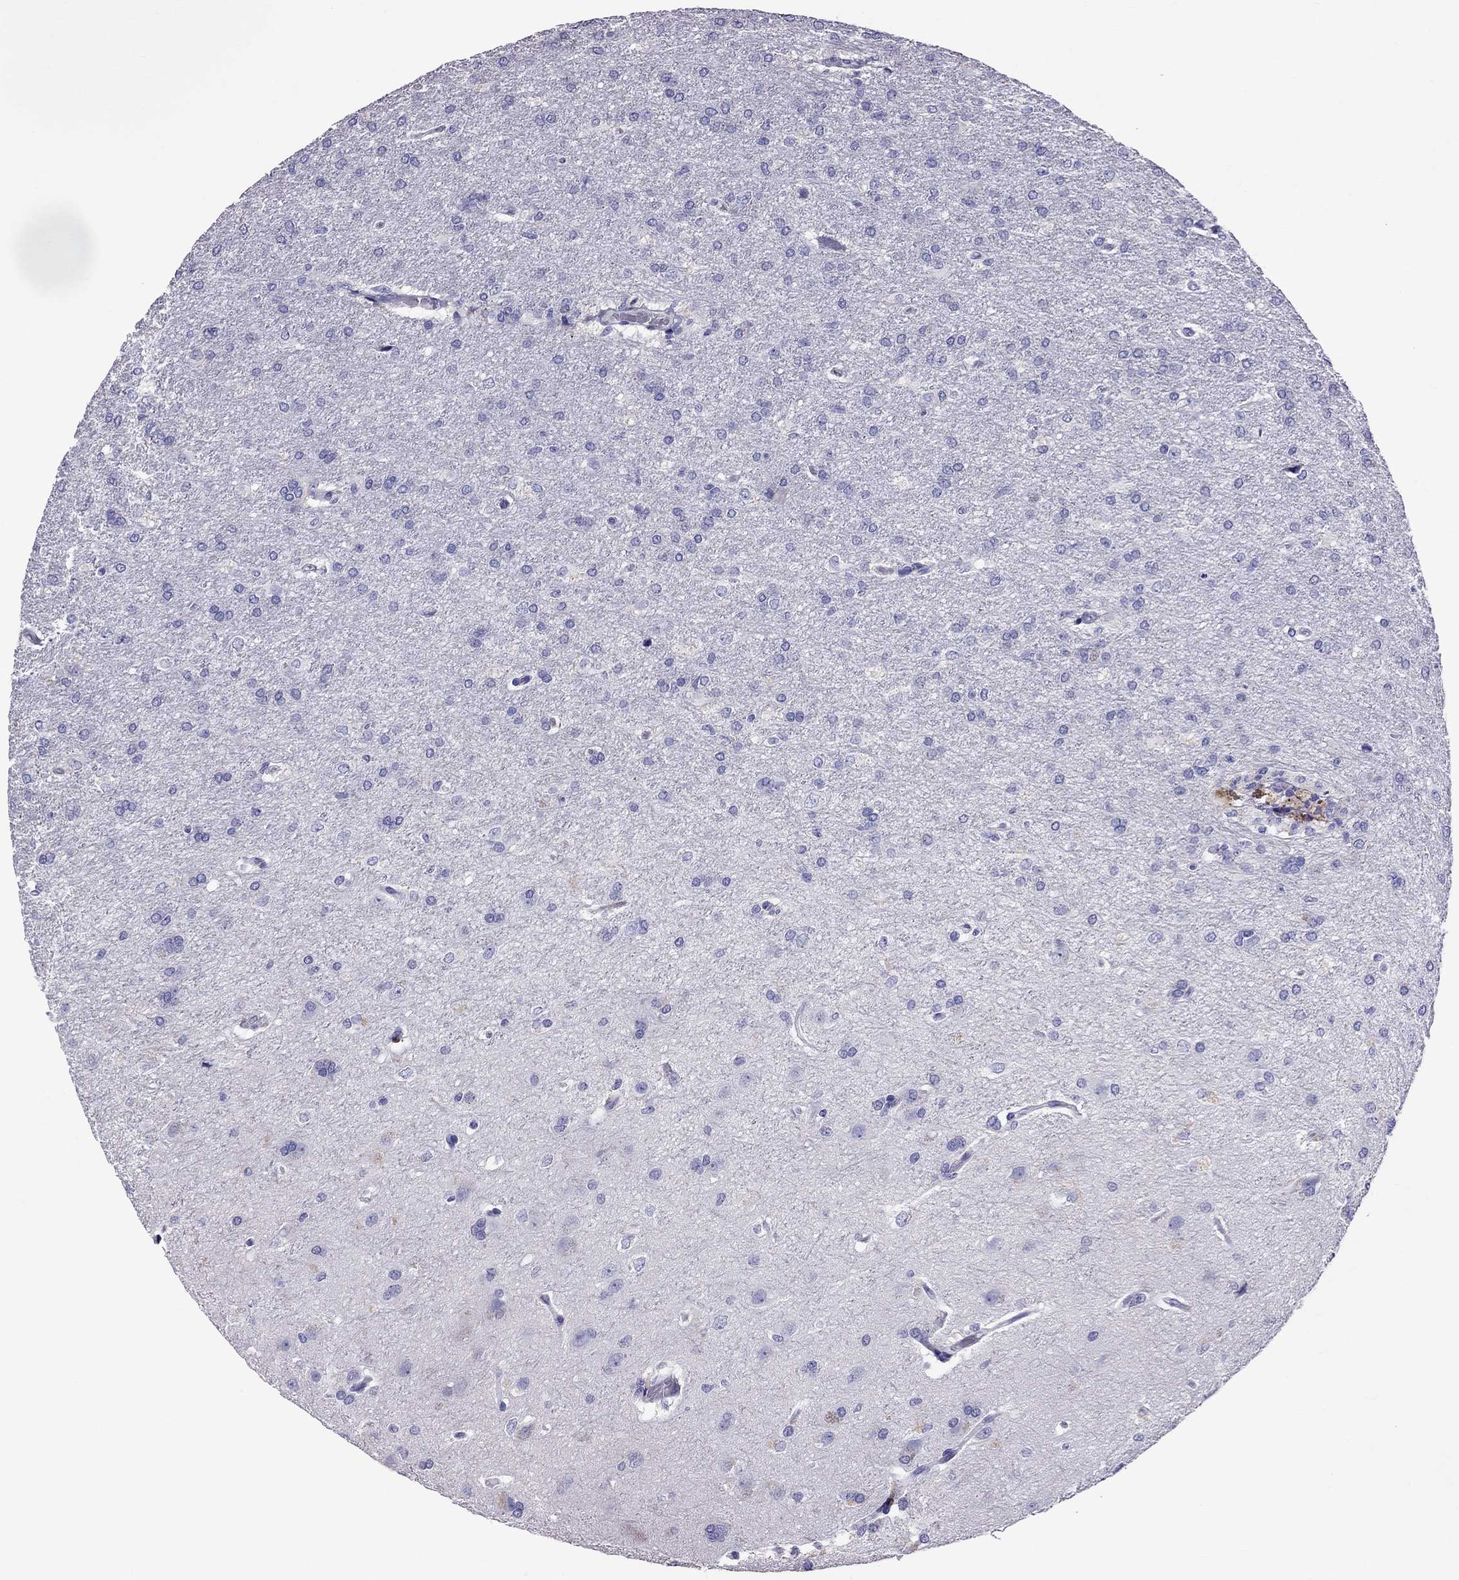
{"staining": {"intensity": "negative", "quantity": "none", "location": "none"}, "tissue": "glioma", "cell_type": "Tumor cells", "image_type": "cancer", "snomed": [{"axis": "morphology", "description": "Glioma, malignant, High grade"}, {"axis": "topography", "description": "Brain"}], "caption": "High-grade glioma (malignant) stained for a protein using immunohistochemistry reveals no positivity tumor cells.", "gene": "TTLL13", "patient": {"sex": "male", "age": 68}}